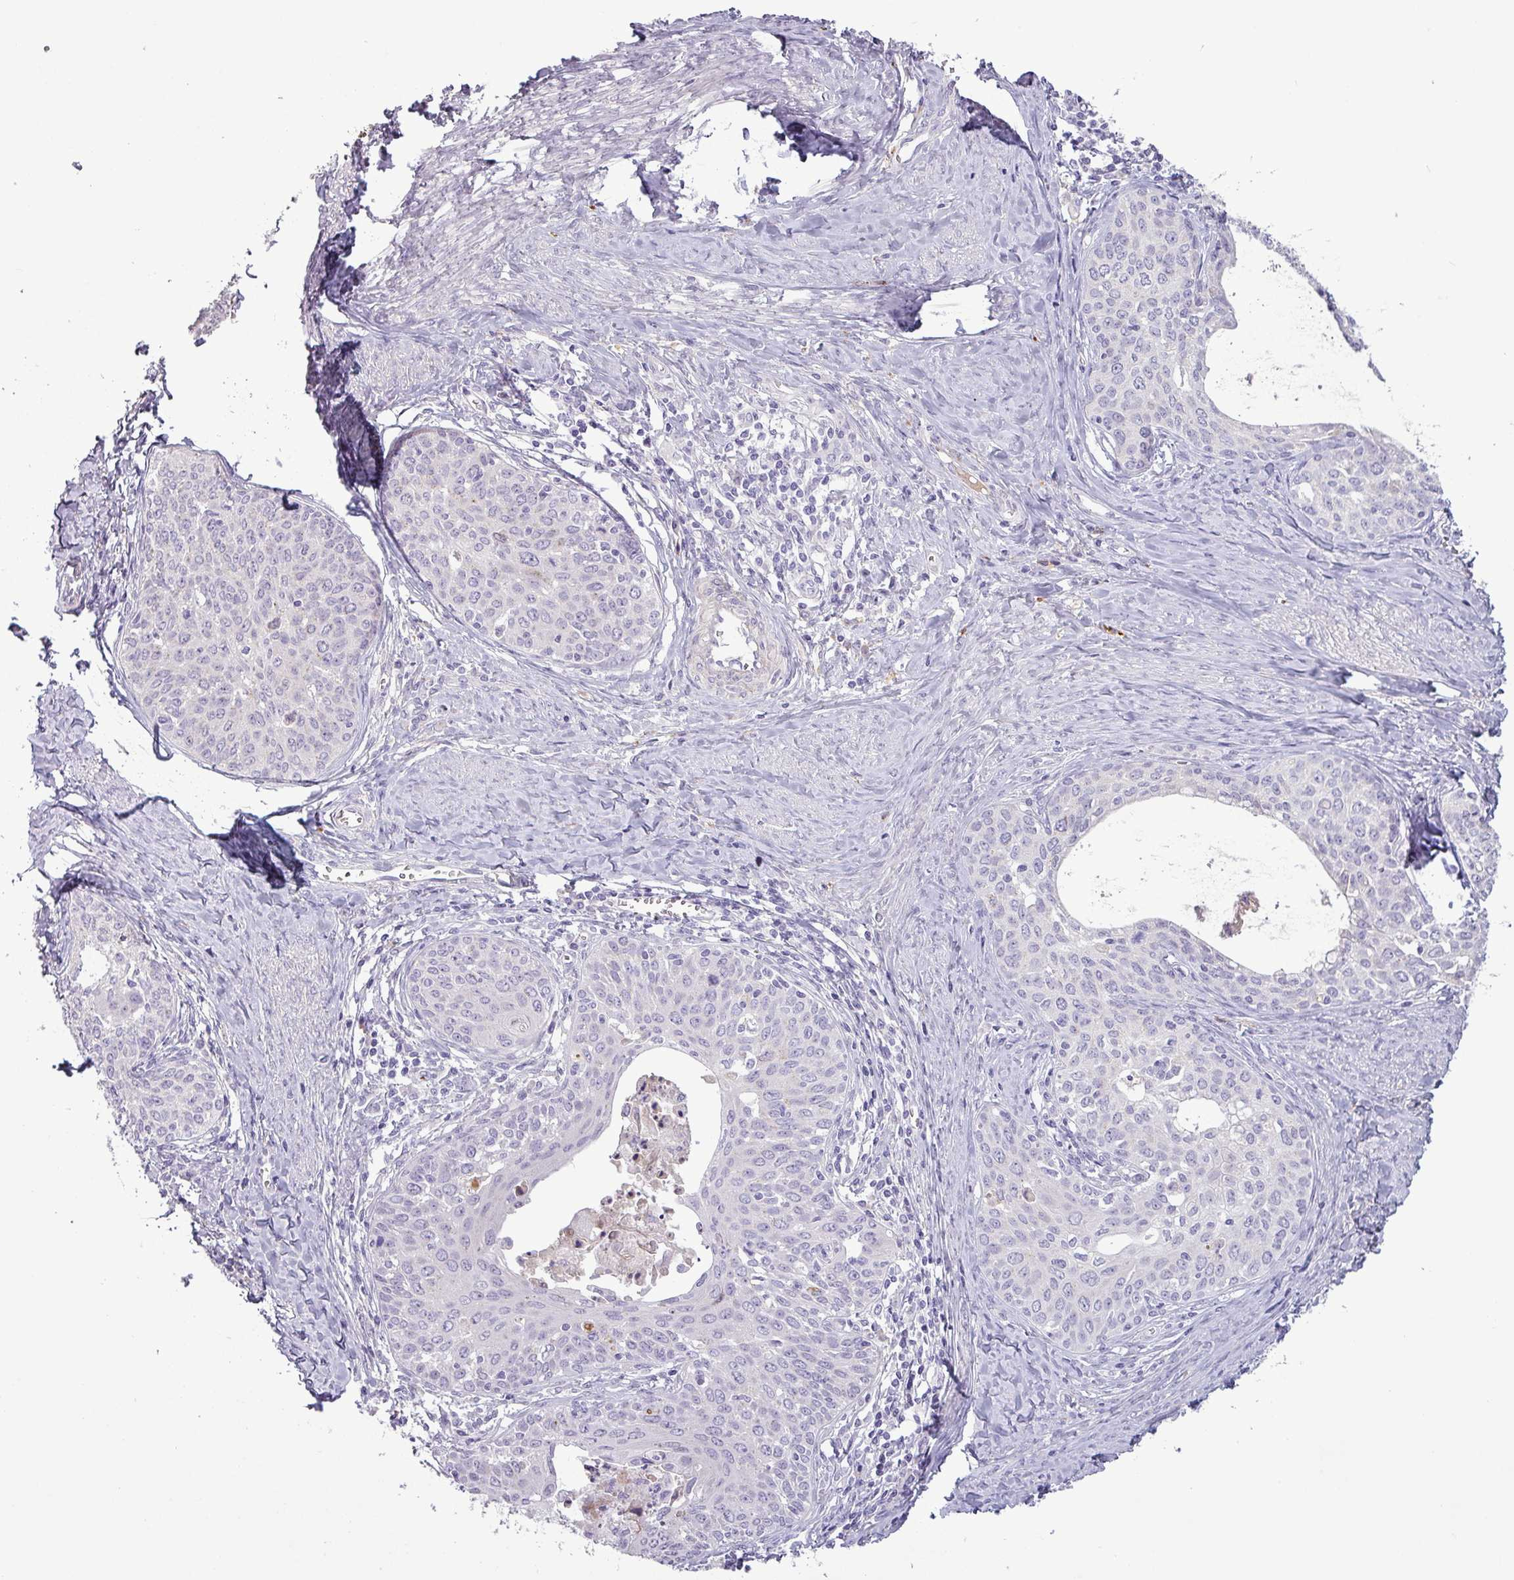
{"staining": {"intensity": "negative", "quantity": "none", "location": "none"}, "tissue": "cervical cancer", "cell_type": "Tumor cells", "image_type": "cancer", "snomed": [{"axis": "morphology", "description": "Squamous cell carcinoma, NOS"}, {"axis": "morphology", "description": "Adenocarcinoma, NOS"}, {"axis": "topography", "description": "Cervix"}], "caption": "Tumor cells show no significant expression in cervical cancer. (Immunohistochemistry, brightfield microscopy, high magnification).", "gene": "C4B", "patient": {"sex": "female", "age": 52}}